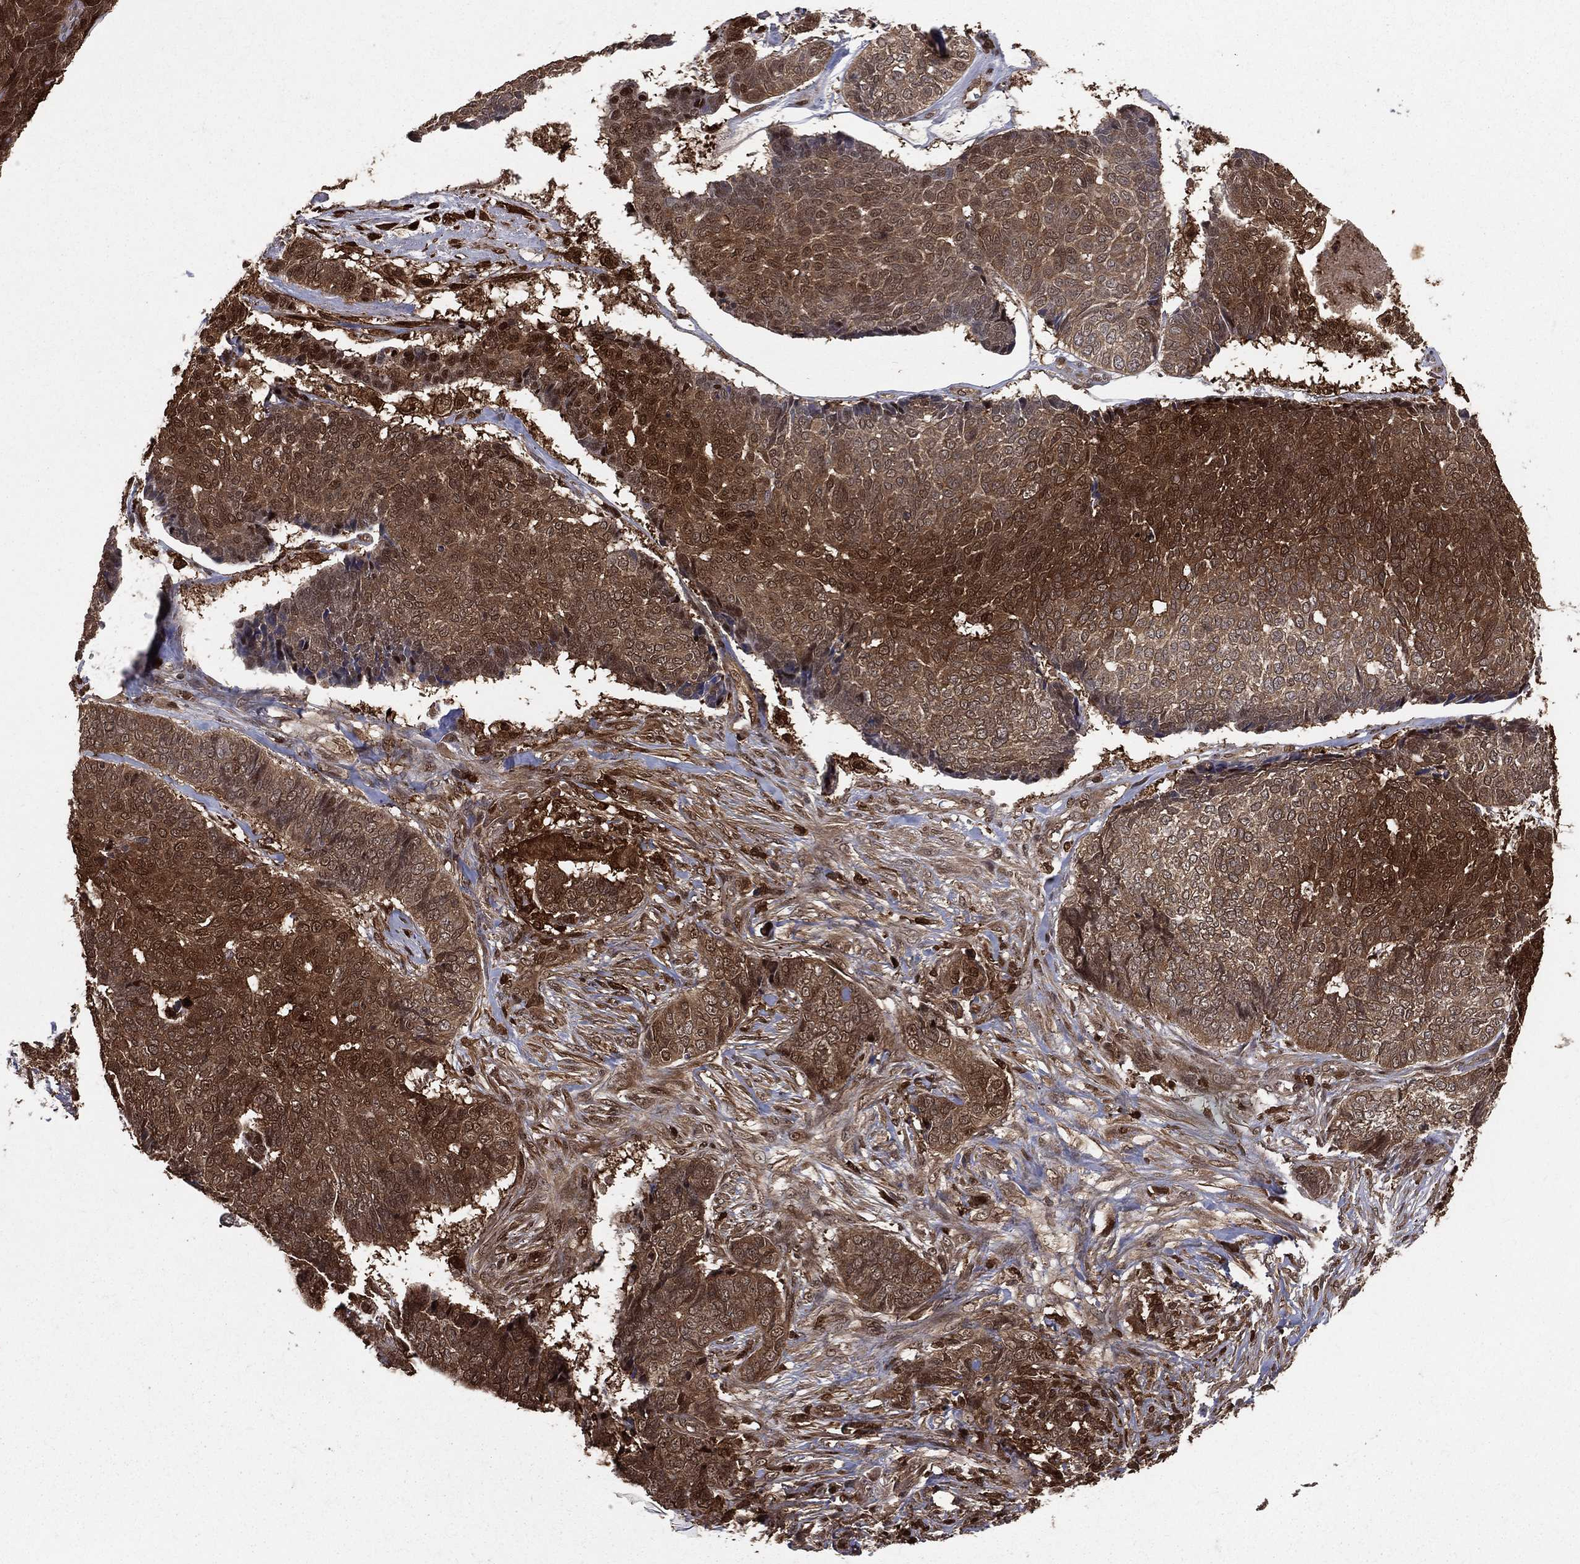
{"staining": {"intensity": "moderate", "quantity": ">75%", "location": "cytoplasmic/membranous"}, "tissue": "skin cancer", "cell_type": "Tumor cells", "image_type": "cancer", "snomed": [{"axis": "morphology", "description": "Basal cell carcinoma"}, {"axis": "topography", "description": "Skin"}], "caption": "Moderate cytoplasmic/membranous positivity for a protein is seen in approximately >75% of tumor cells of basal cell carcinoma (skin) using IHC.", "gene": "ENO1", "patient": {"sex": "male", "age": 86}}